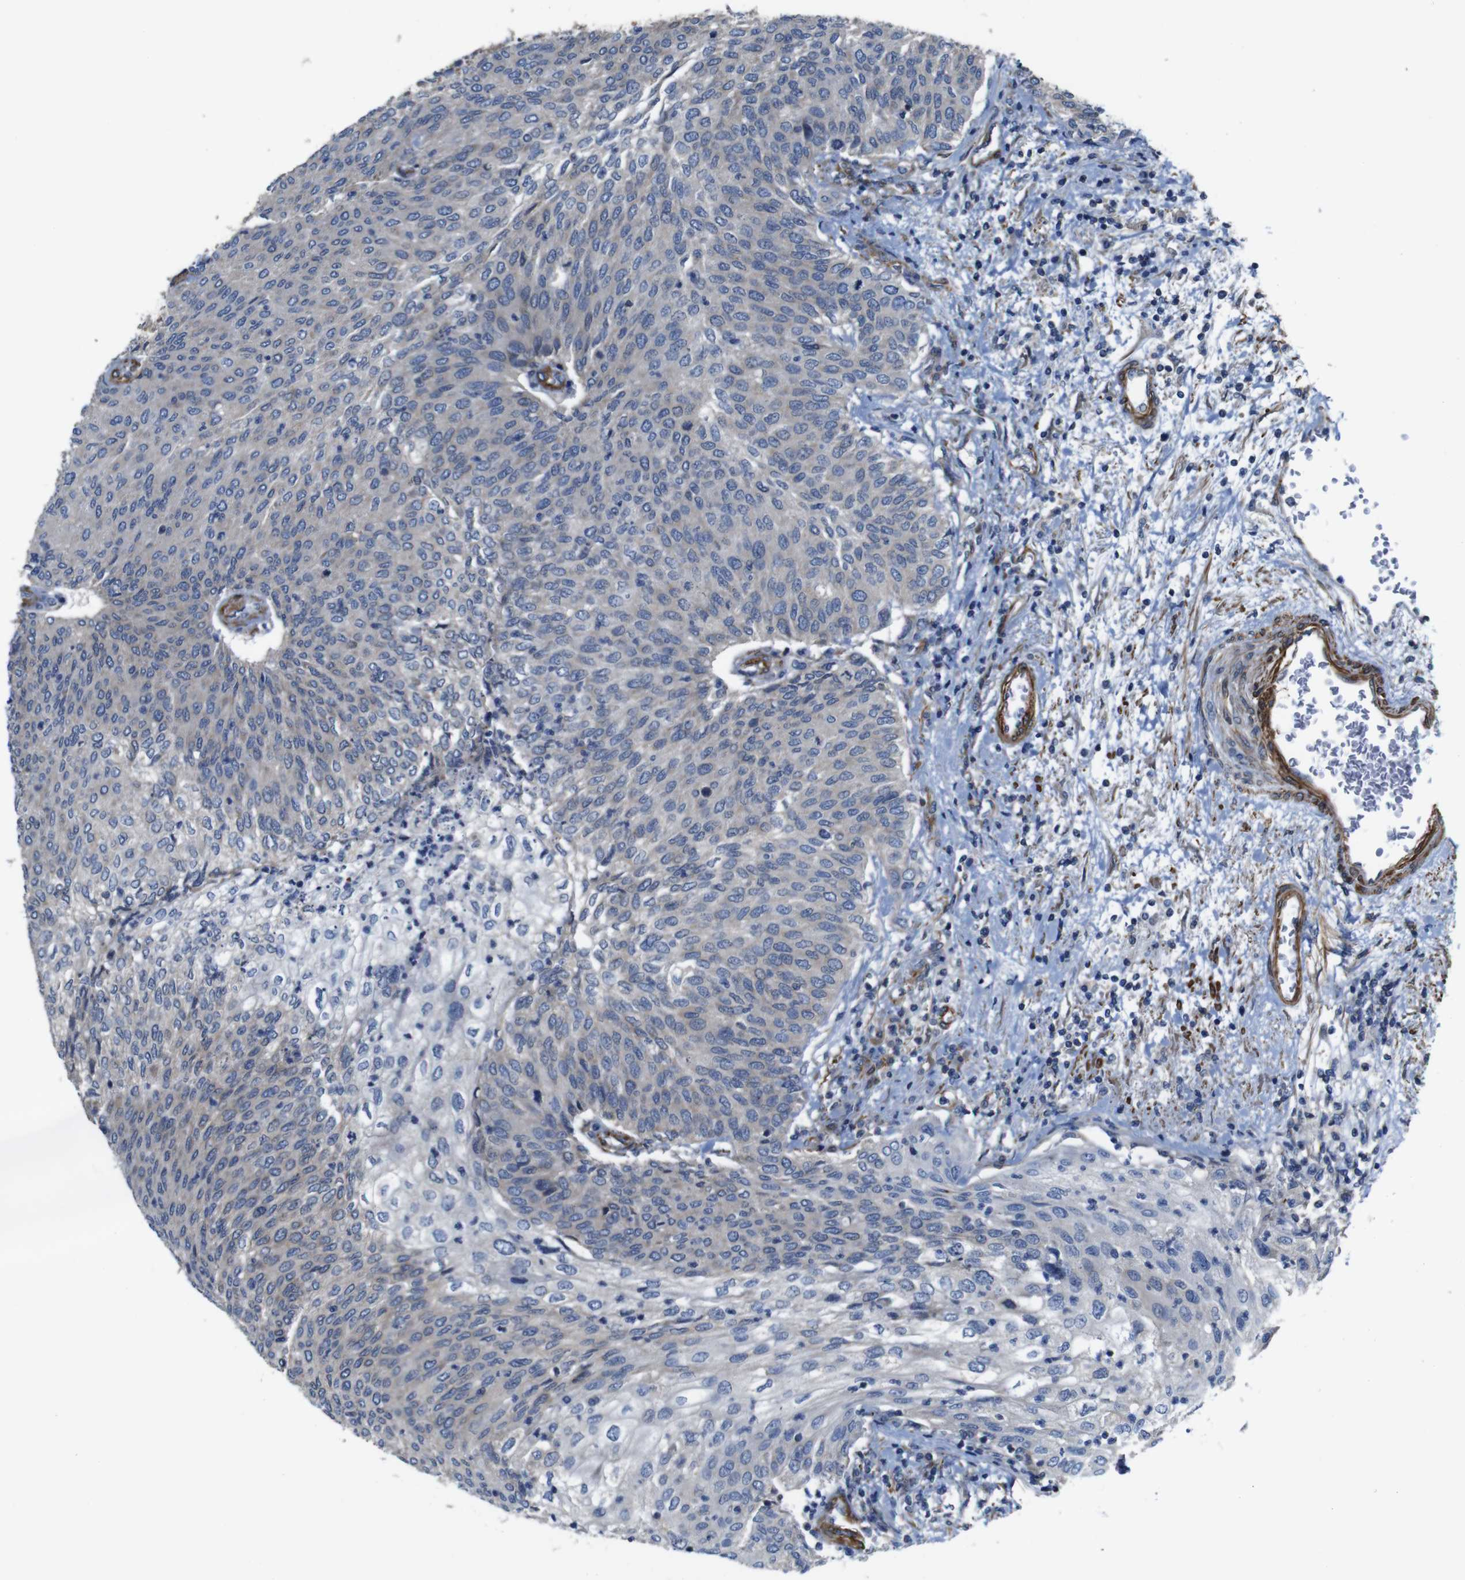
{"staining": {"intensity": "negative", "quantity": "none", "location": "none"}, "tissue": "urothelial cancer", "cell_type": "Tumor cells", "image_type": "cancer", "snomed": [{"axis": "morphology", "description": "Urothelial carcinoma, Low grade"}, {"axis": "topography", "description": "Urinary bladder"}], "caption": "Human urothelial cancer stained for a protein using immunohistochemistry reveals no positivity in tumor cells.", "gene": "GGT7", "patient": {"sex": "female", "age": 79}}